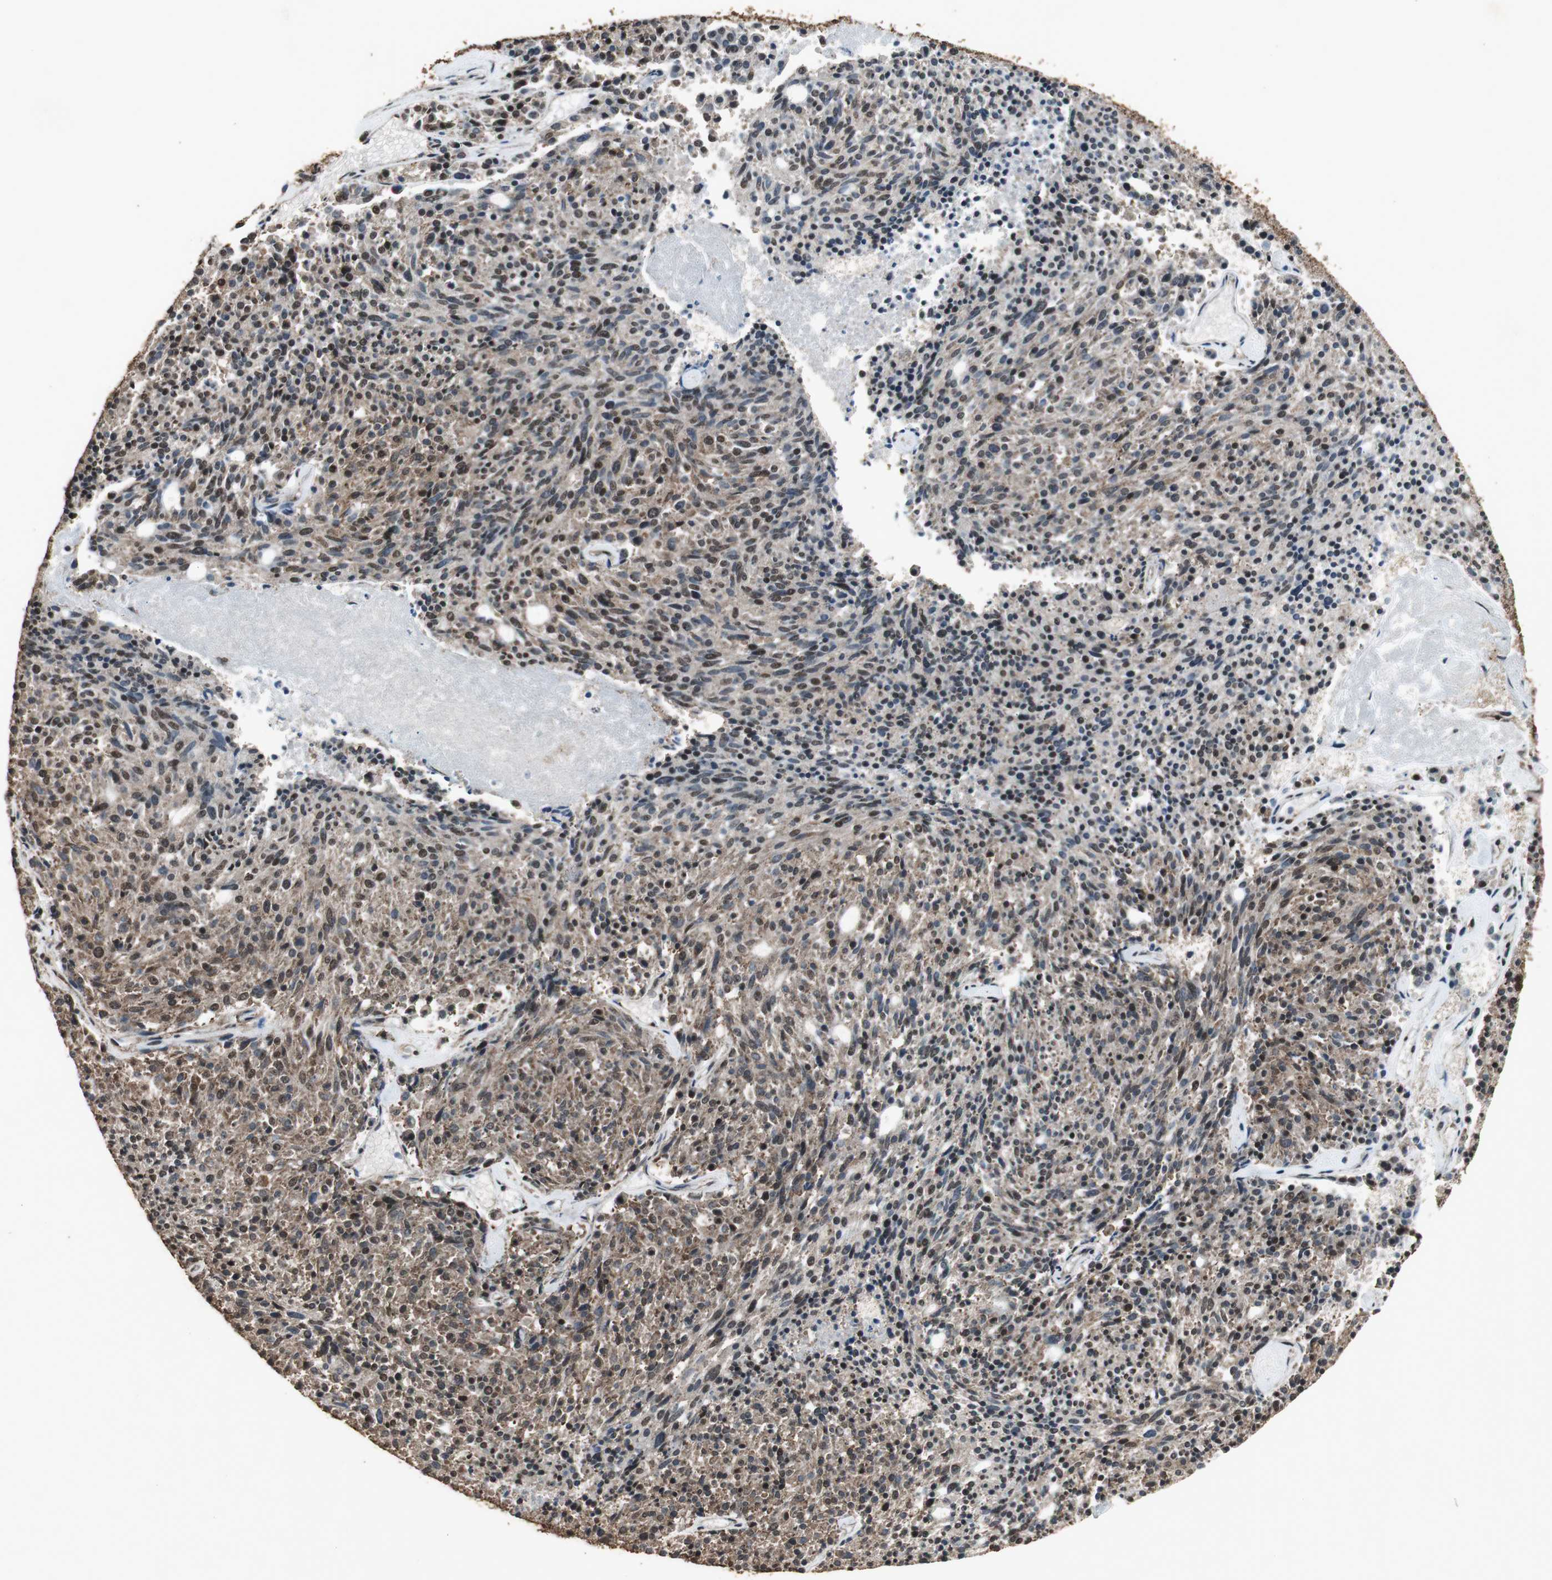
{"staining": {"intensity": "moderate", "quantity": "25%-75%", "location": "cytoplasmic/membranous,nuclear"}, "tissue": "carcinoid", "cell_type": "Tumor cells", "image_type": "cancer", "snomed": [{"axis": "morphology", "description": "Carcinoid, malignant, NOS"}, {"axis": "topography", "description": "Pancreas"}], "caption": "Protein staining of malignant carcinoid tissue exhibits moderate cytoplasmic/membranous and nuclear staining in approximately 25%-75% of tumor cells.", "gene": "PPP1R13B", "patient": {"sex": "female", "age": 54}}